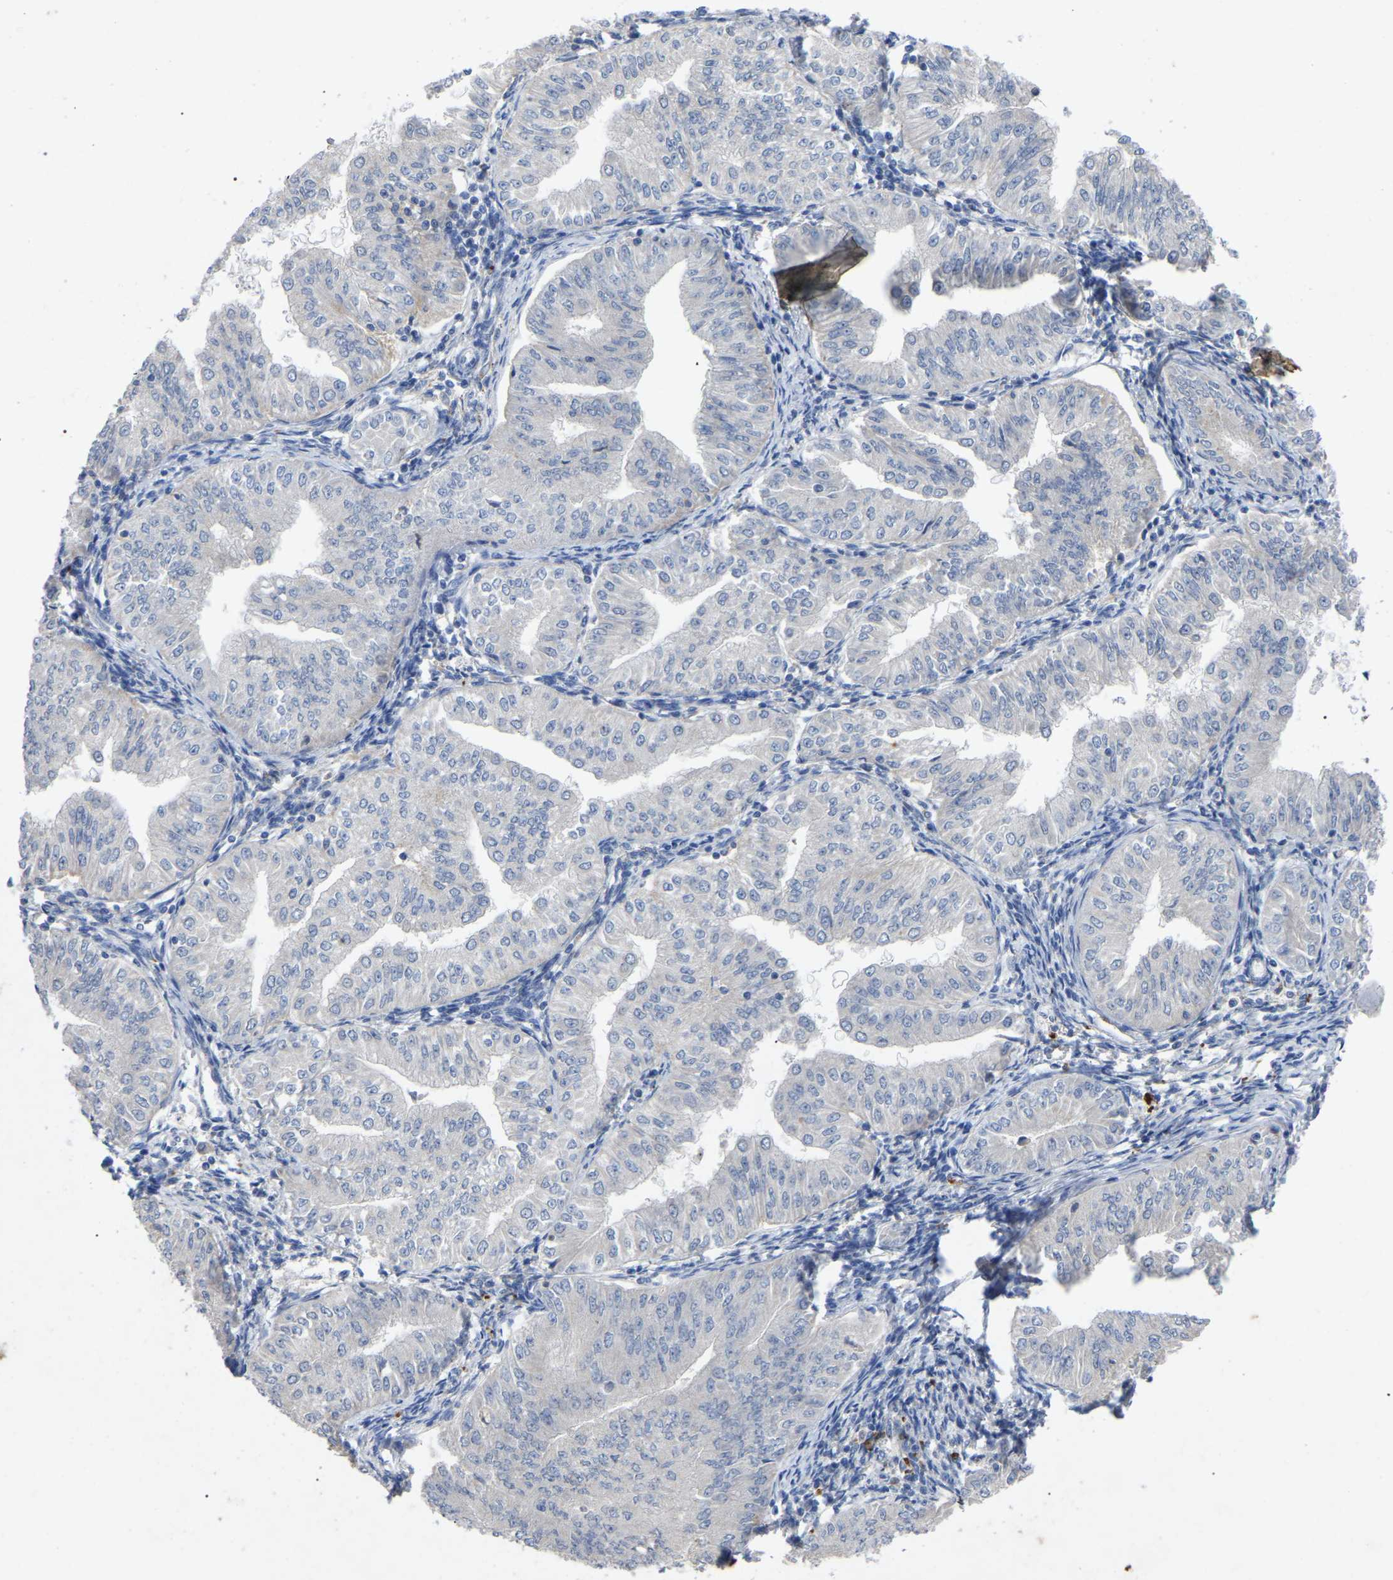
{"staining": {"intensity": "negative", "quantity": "none", "location": "none"}, "tissue": "endometrial cancer", "cell_type": "Tumor cells", "image_type": "cancer", "snomed": [{"axis": "morphology", "description": "Normal tissue, NOS"}, {"axis": "morphology", "description": "Adenocarcinoma, NOS"}, {"axis": "topography", "description": "Endometrium"}], "caption": "Tumor cells are negative for brown protein staining in endometrial adenocarcinoma. The staining is performed using DAB brown chromogen with nuclei counter-stained in using hematoxylin.", "gene": "SMPD2", "patient": {"sex": "female", "age": 53}}